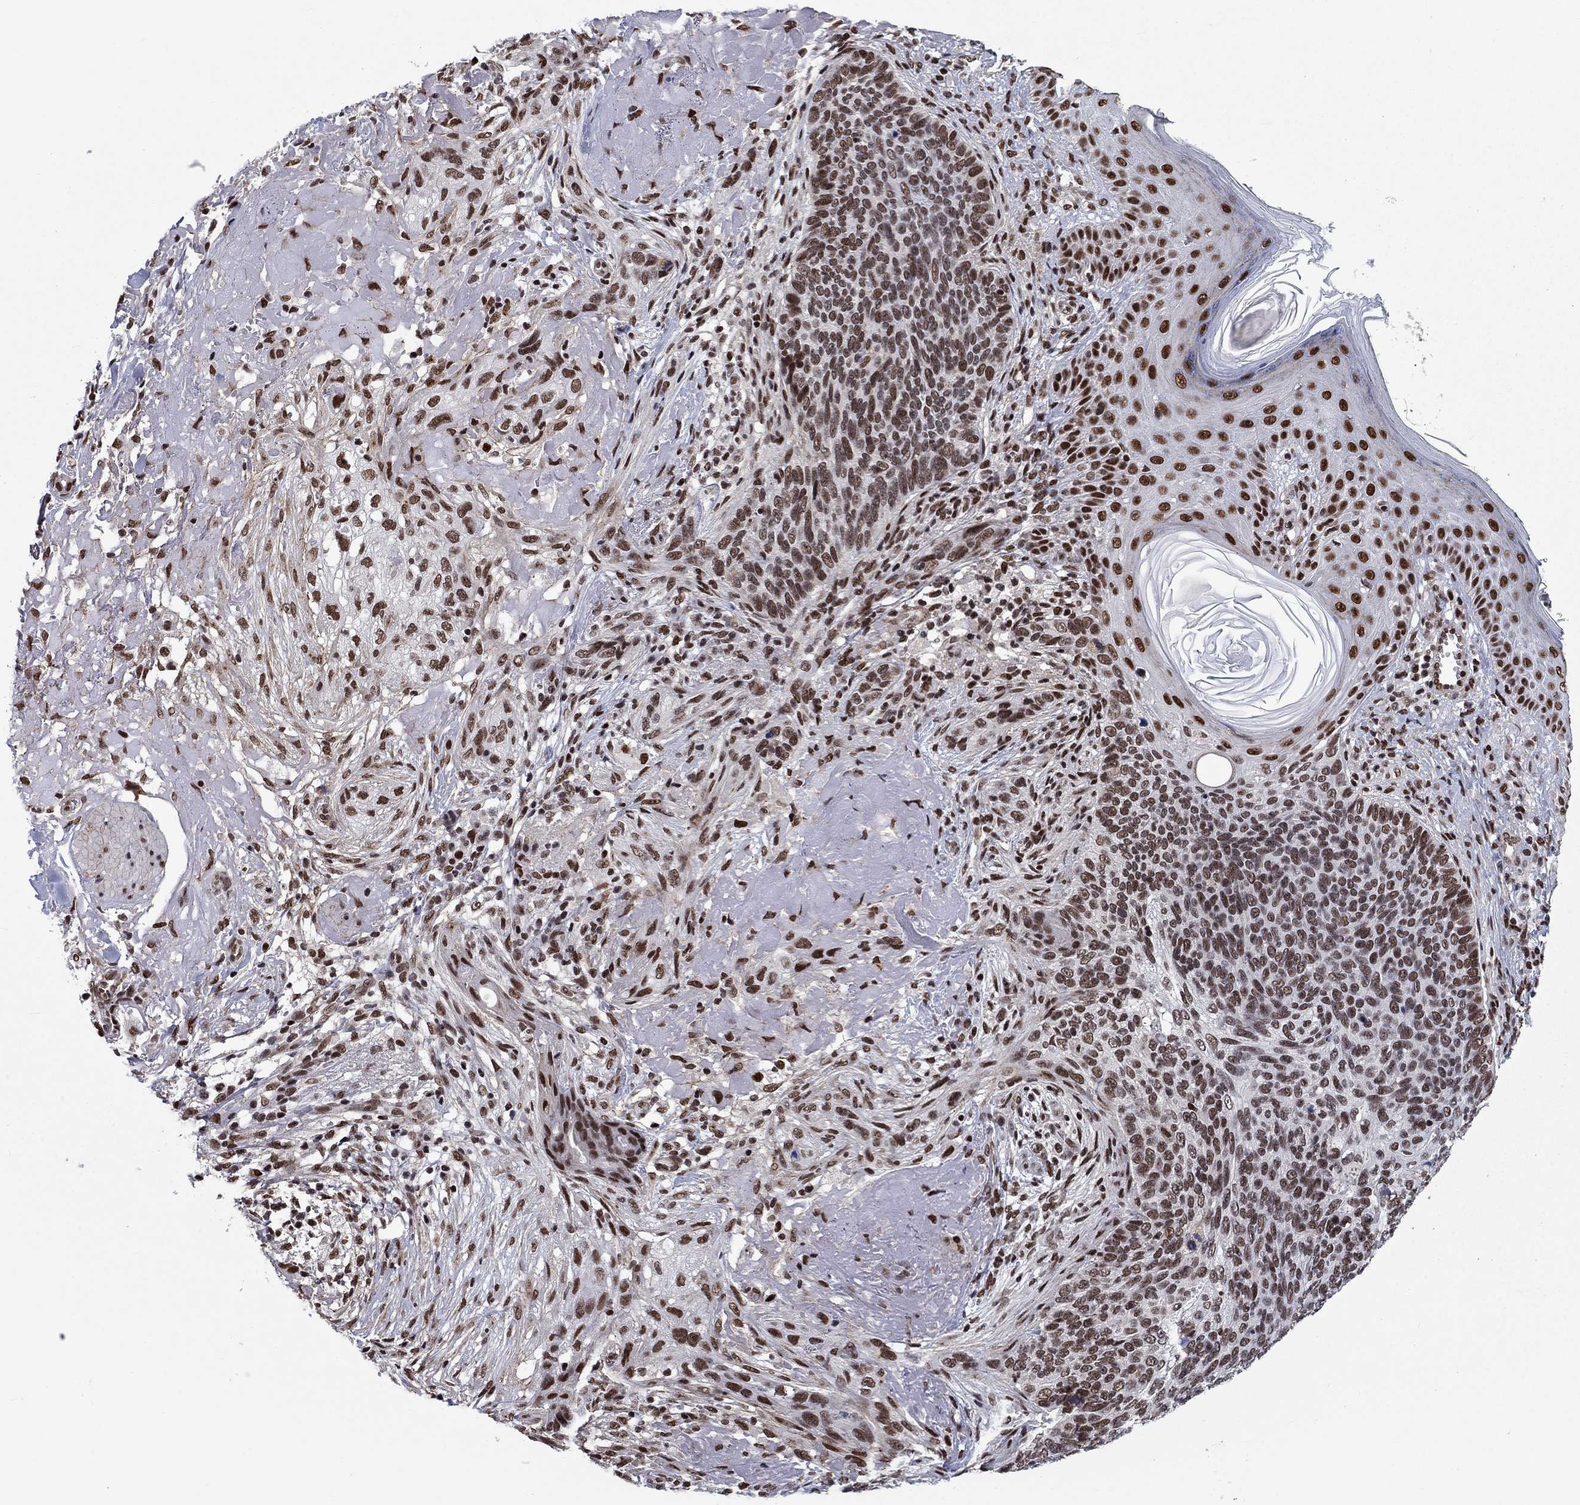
{"staining": {"intensity": "strong", "quantity": "25%-75%", "location": "nuclear"}, "tissue": "skin cancer", "cell_type": "Tumor cells", "image_type": "cancer", "snomed": [{"axis": "morphology", "description": "Basal cell carcinoma"}, {"axis": "topography", "description": "Skin"}], "caption": "Immunohistochemistry (DAB (3,3'-diaminobenzidine)) staining of skin basal cell carcinoma displays strong nuclear protein positivity in about 25%-75% of tumor cells.", "gene": "RPRD1B", "patient": {"sex": "male", "age": 91}}